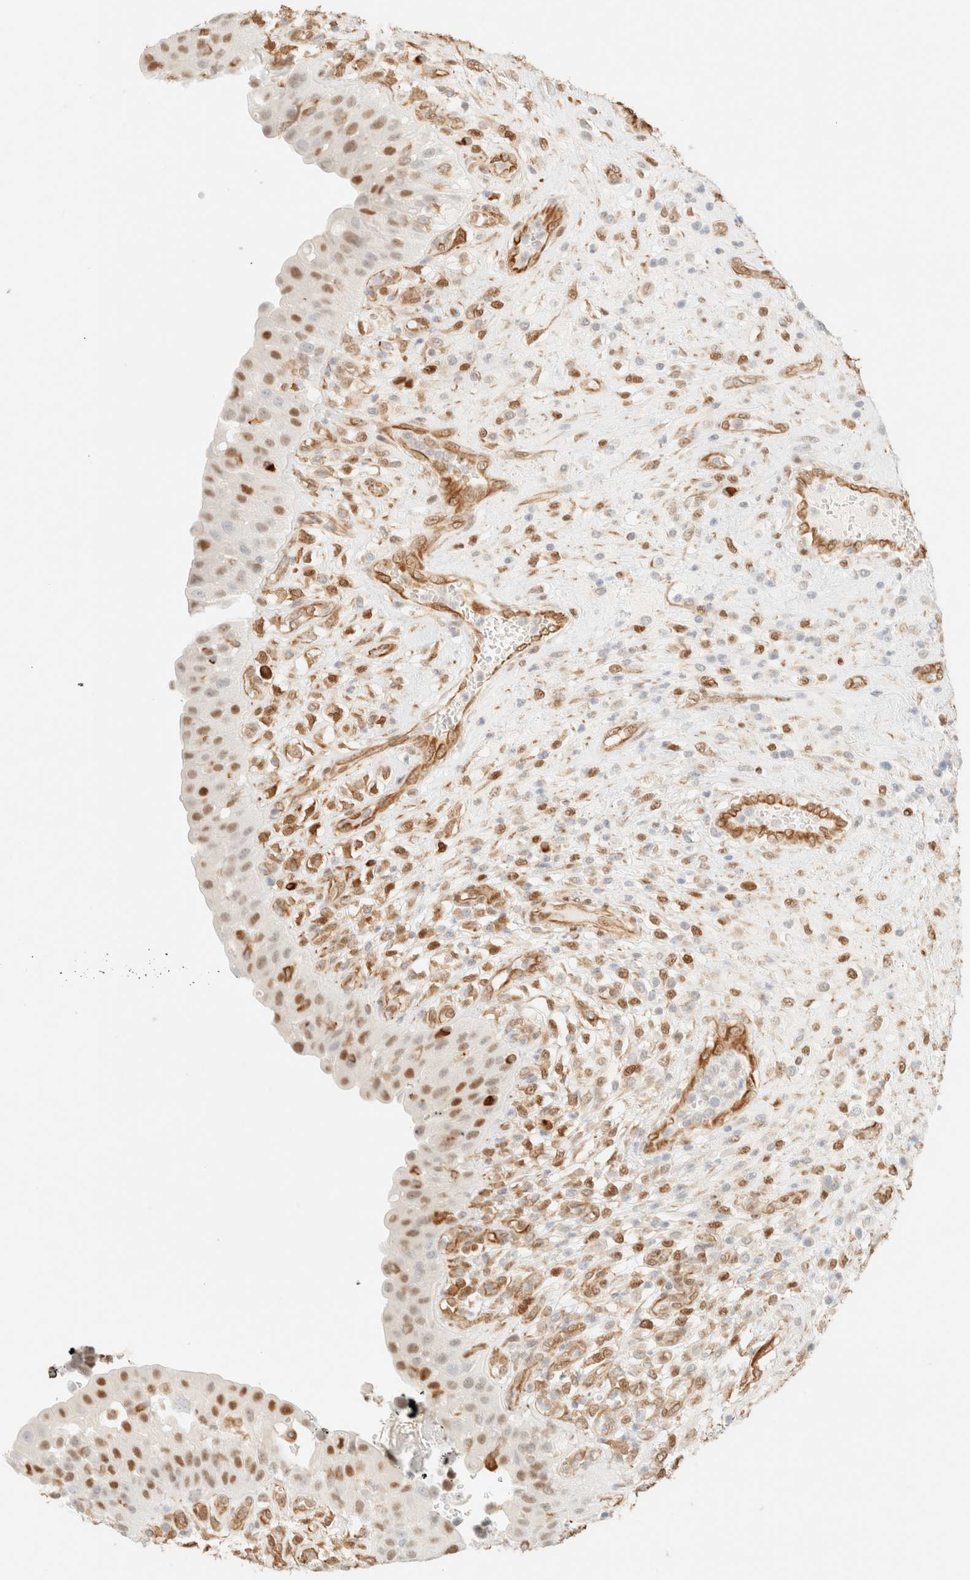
{"staining": {"intensity": "moderate", "quantity": ">75%", "location": "nuclear"}, "tissue": "urinary bladder", "cell_type": "Urothelial cells", "image_type": "normal", "snomed": [{"axis": "morphology", "description": "Normal tissue, NOS"}, {"axis": "topography", "description": "Urinary bladder"}], "caption": "An immunohistochemistry micrograph of benign tissue is shown. Protein staining in brown shows moderate nuclear positivity in urinary bladder within urothelial cells. (DAB IHC with brightfield microscopy, high magnification).", "gene": "ZSCAN18", "patient": {"sex": "female", "age": 62}}